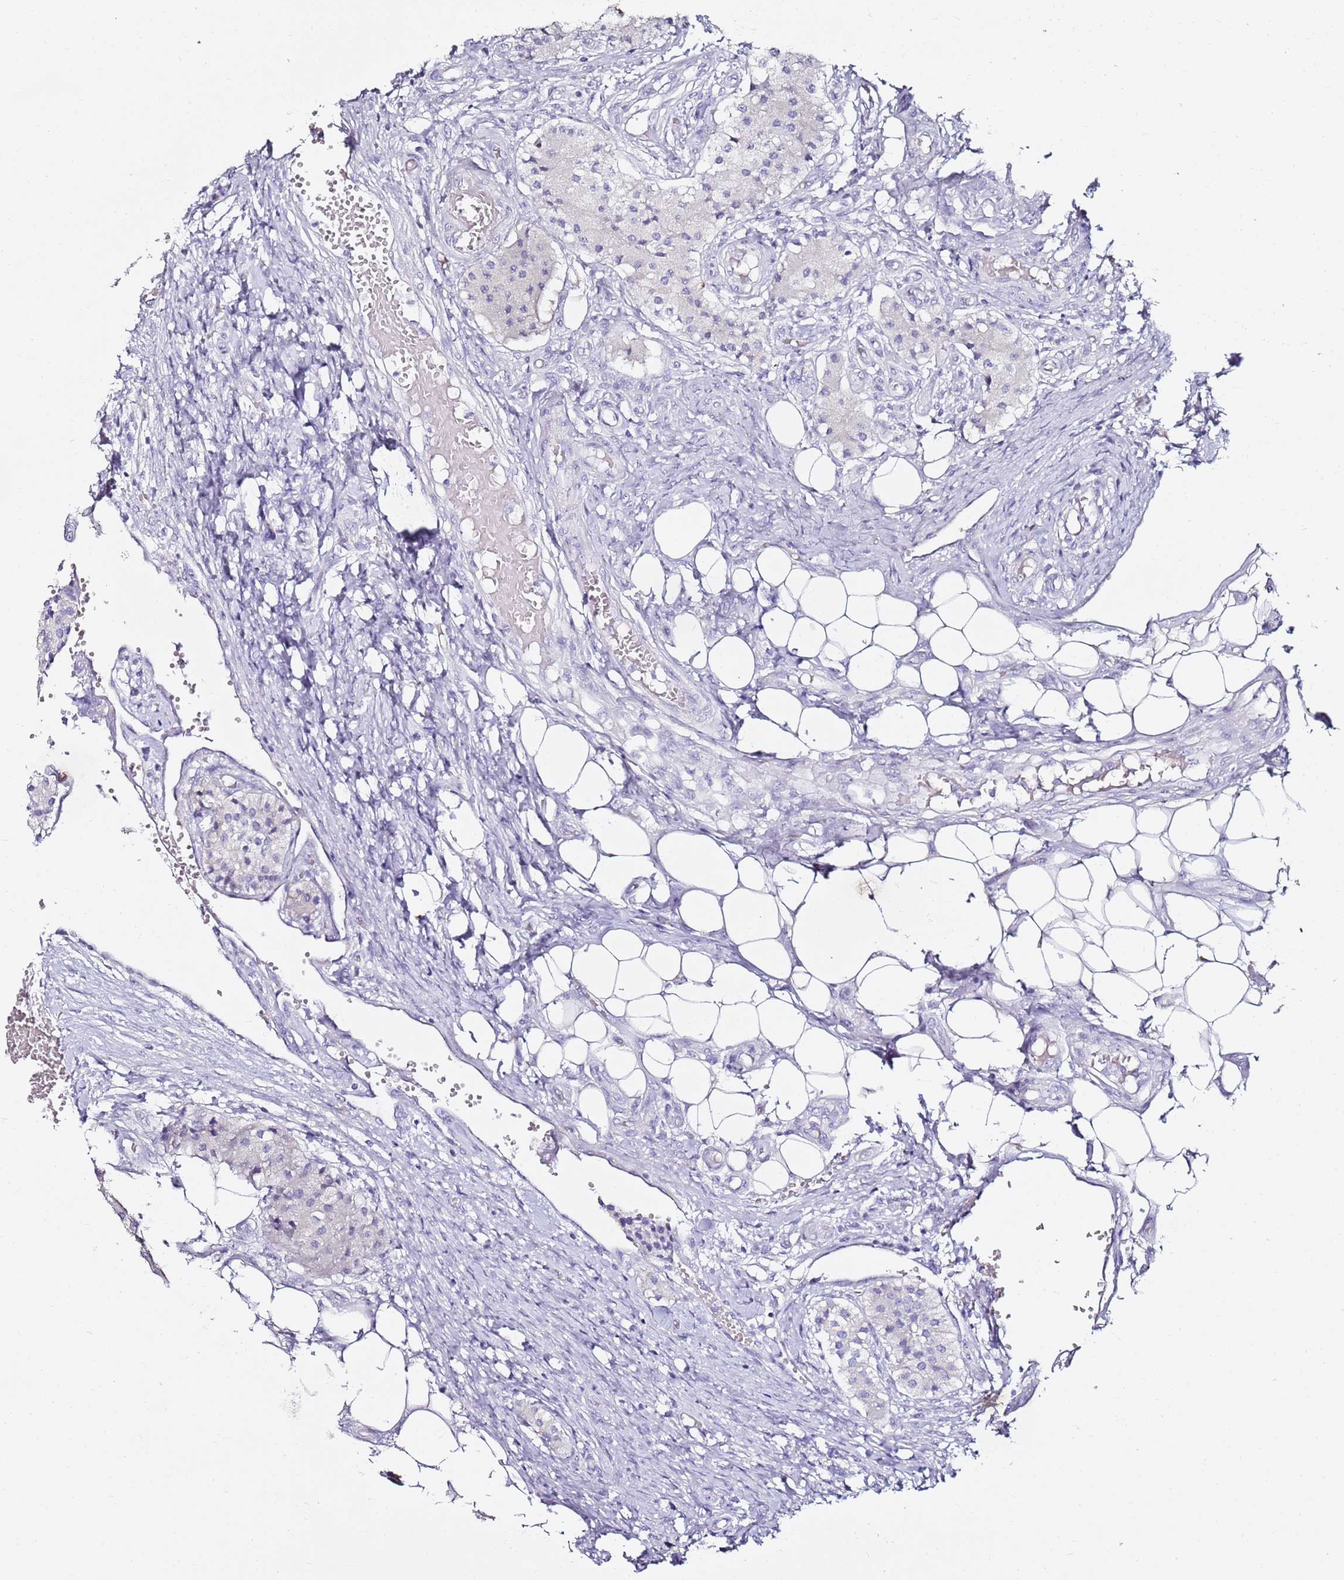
{"staining": {"intensity": "negative", "quantity": "none", "location": "none"}, "tissue": "carcinoid", "cell_type": "Tumor cells", "image_type": "cancer", "snomed": [{"axis": "morphology", "description": "Carcinoid, malignant, NOS"}, {"axis": "topography", "description": "Colon"}], "caption": "Carcinoid stained for a protein using IHC displays no staining tumor cells.", "gene": "MYBPC3", "patient": {"sex": "female", "age": 52}}